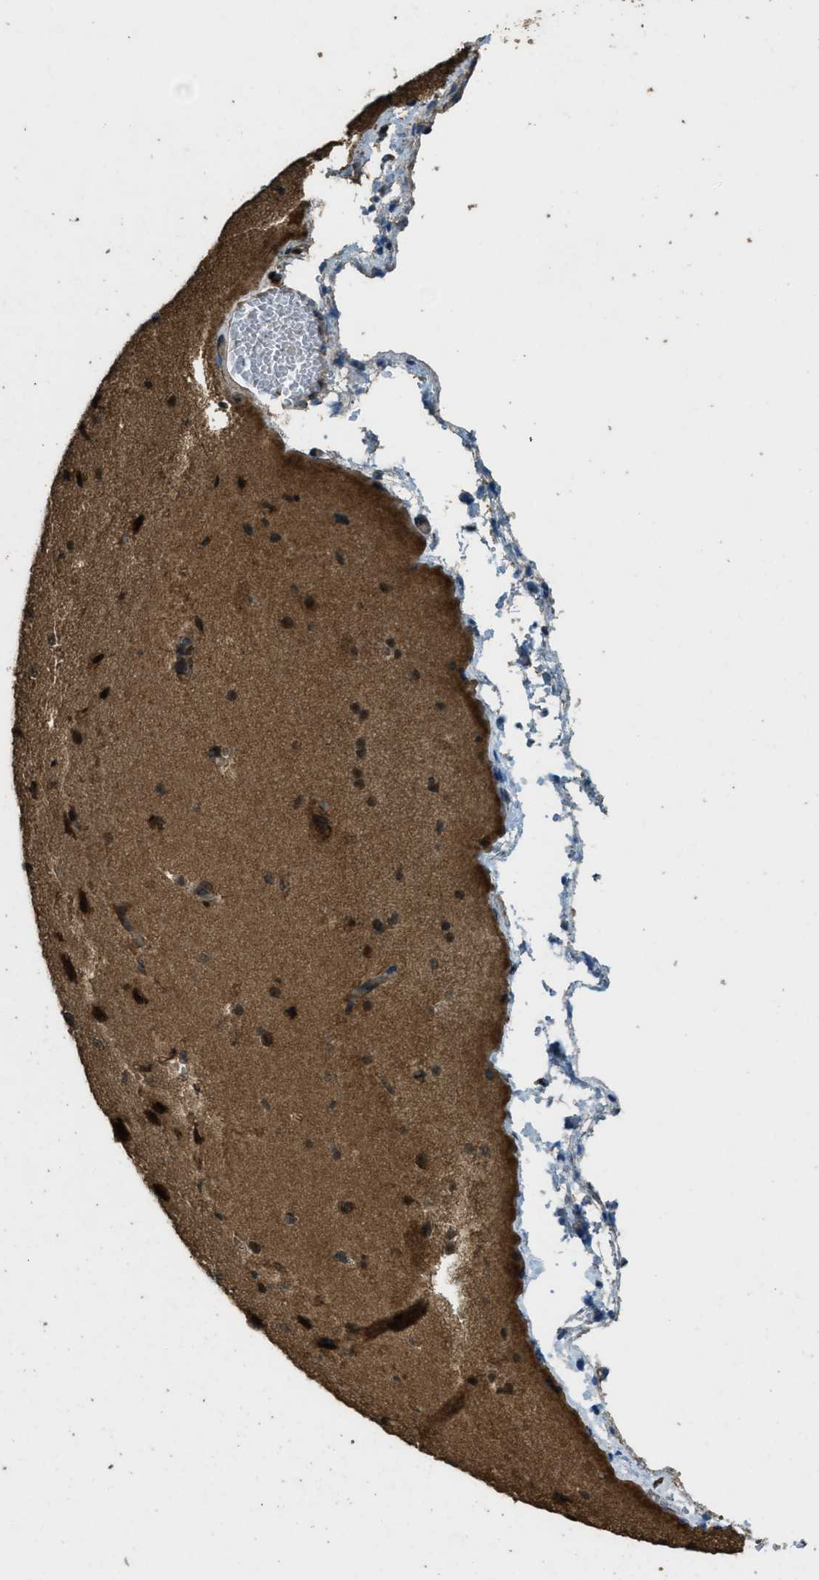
{"staining": {"intensity": "moderate", "quantity": ">75%", "location": "cytoplasmic/membranous"}, "tissue": "cerebral cortex", "cell_type": "Endothelial cells", "image_type": "normal", "snomed": [{"axis": "morphology", "description": "Normal tissue, NOS"}, {"axis": "morphology", "description": "Developmental malformation"}, {"axis": "topography", "description": "Cerebral cortex"}], "caption": "IHC (DAB) staining of benign cerebral cortex exhibits moderate cytoplasmic/membranous protein positivity in approximately >75% of endothelial cells.", "gene": "PPP6R3", "patient": {"sex": "female", "age": 30}}